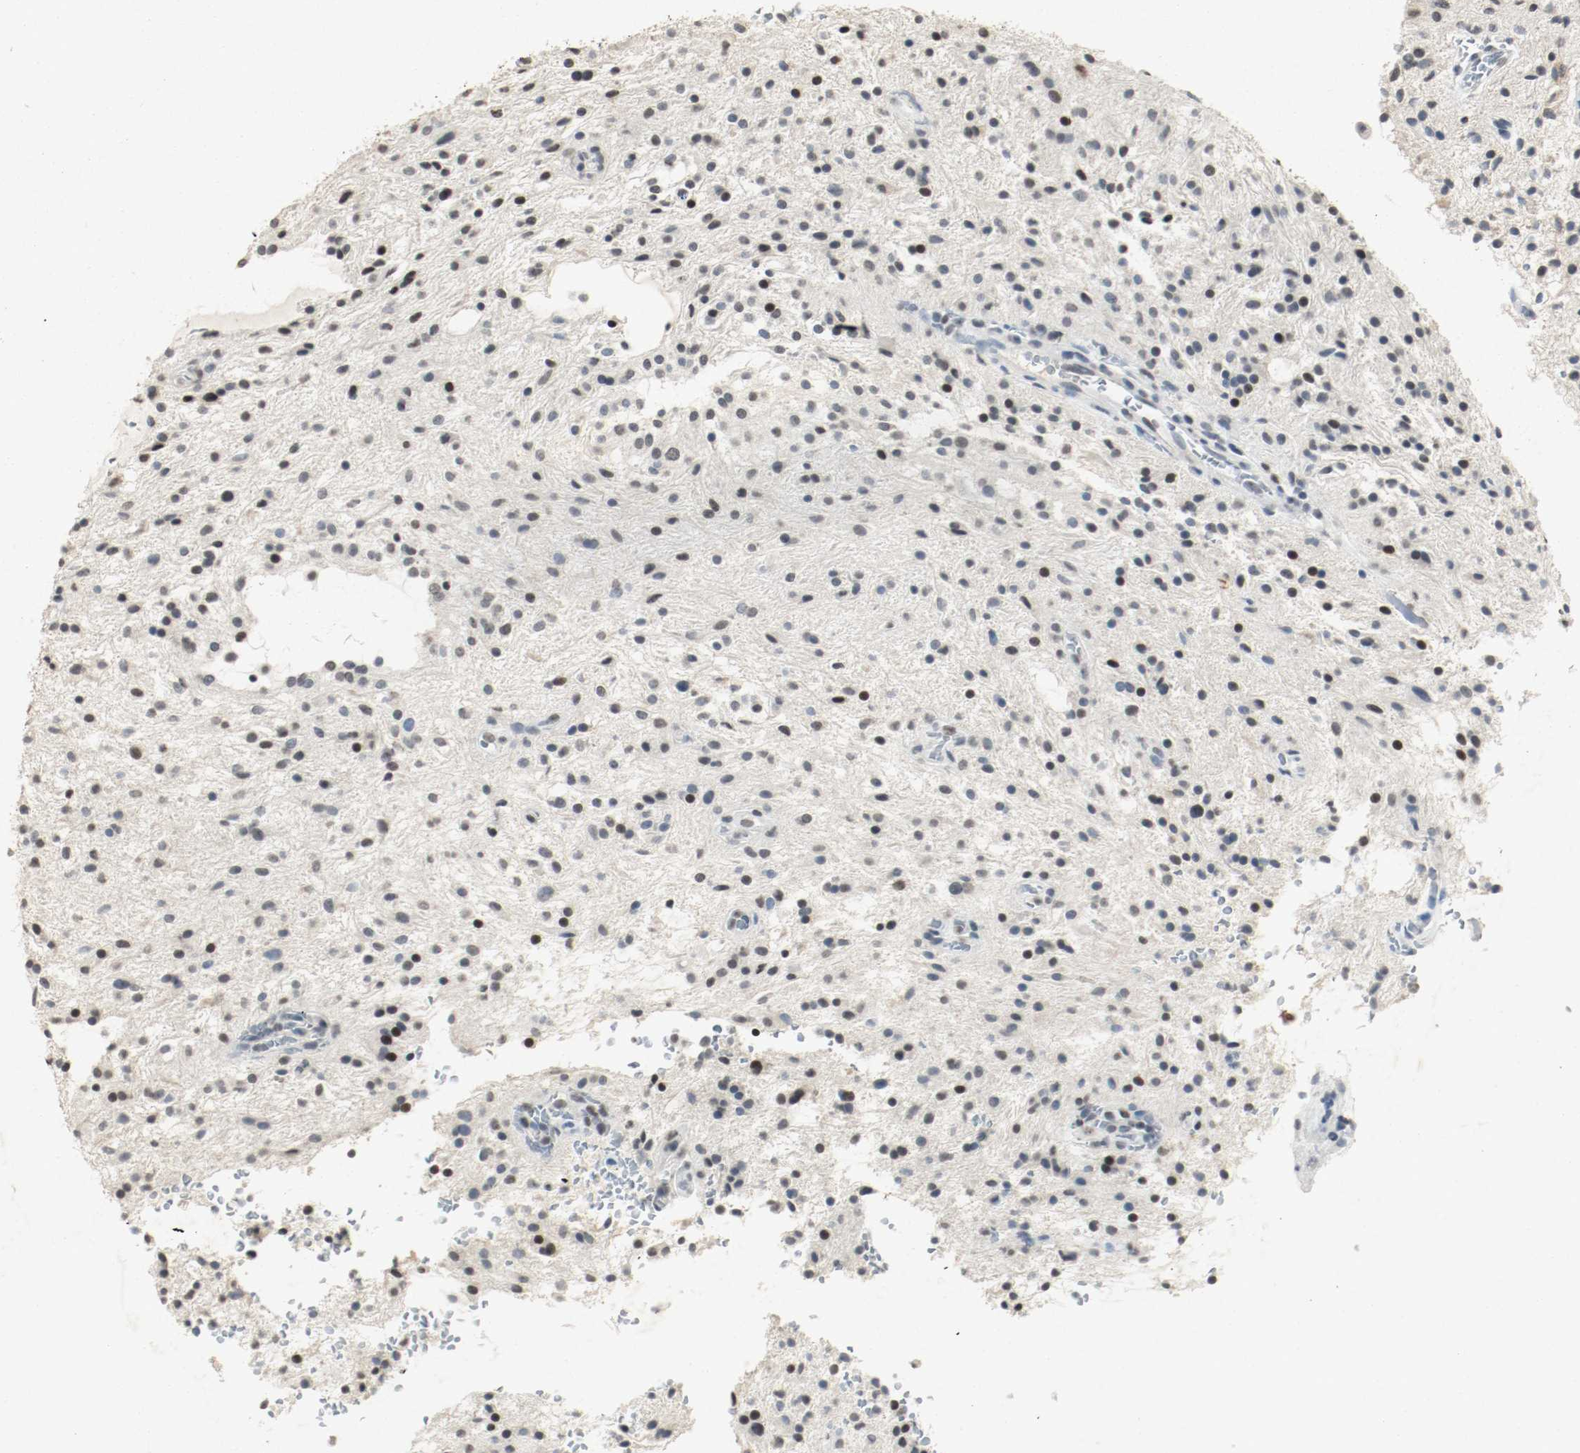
{"staining": {"intensity": "moderate", "quantity": ">75%", "location": "nuclear"}, "tissue": "glioma", "cell_type": "Tumor cells", "image_type": "cancer", "snomed": [{"axis": "morphology", "description": "Glioma, malignant, NOS"}, {"axis": "topography", "description": "Cerebellum"}], "caption": "Moderate nuclear staining is present in approximately >75% of tumor cells in glioma. The staining was performed using DAB (3,3'-diaminobenzidine), with brown indicating positive protein expression. Nuclei are stained blue with hematoxylin.", "gene": "DNMT1", "patient": {"sex": "female", "age": 10}}